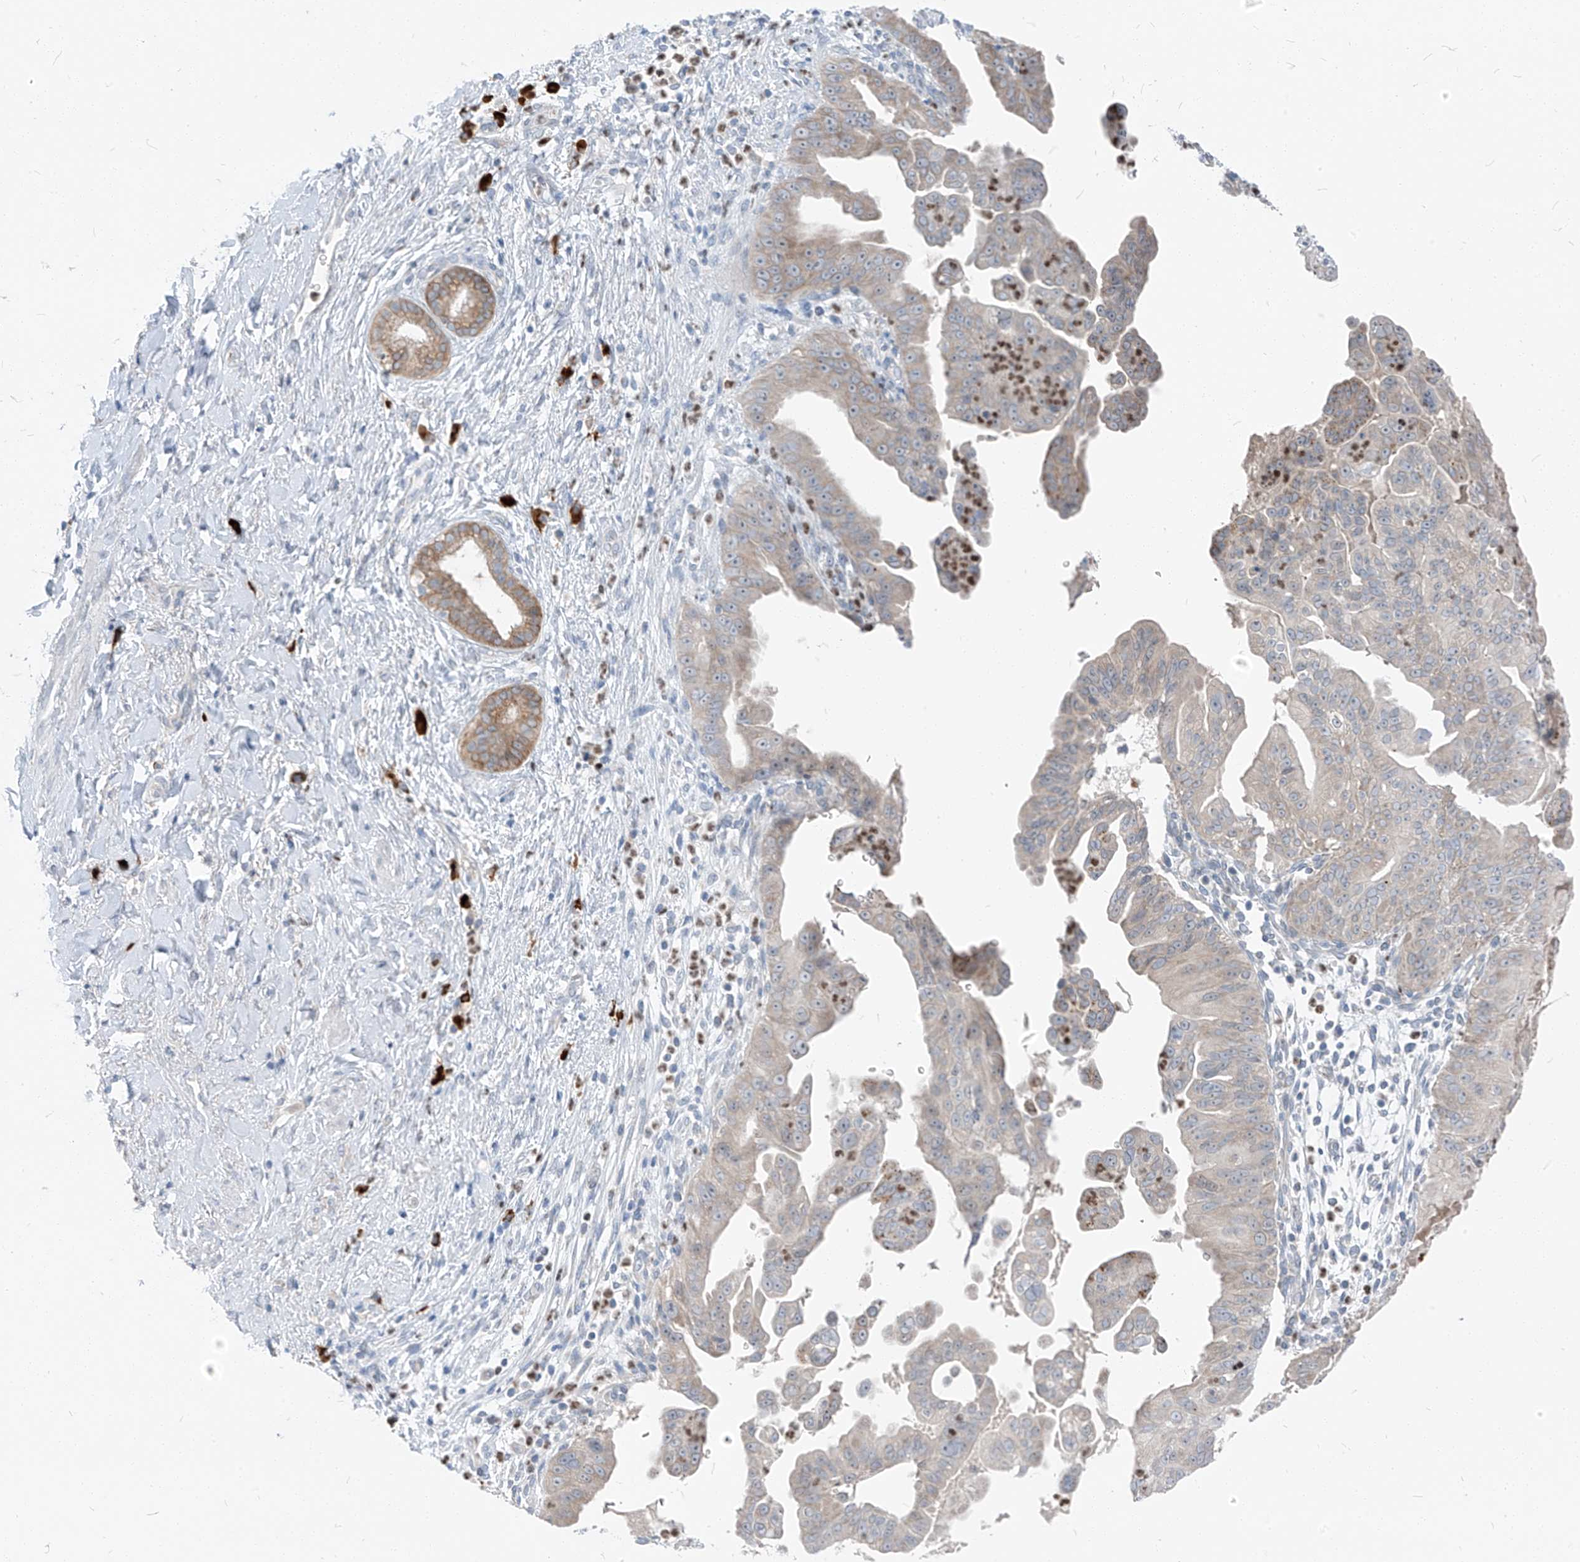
{"staining": {"intensity": "negative", "quantity": "none", "location": "none"}, "tissue": "pancreatic cancer", "cell_type": "Tumor cells", "image_type": "cancer", "snomed": [{"axis": "morphology", "description": "Adenocarcinoma, NOS"}, {"axis": "topography", "description": "Pancreas"}], "caption": "IHC micrograph of pancreatic adenocarcinoma stained for a protein (brown), which demonstrates no staining in tumor cells.", "gene": "CHMP2B", "patient": {"sex": "female", "age": 78}}